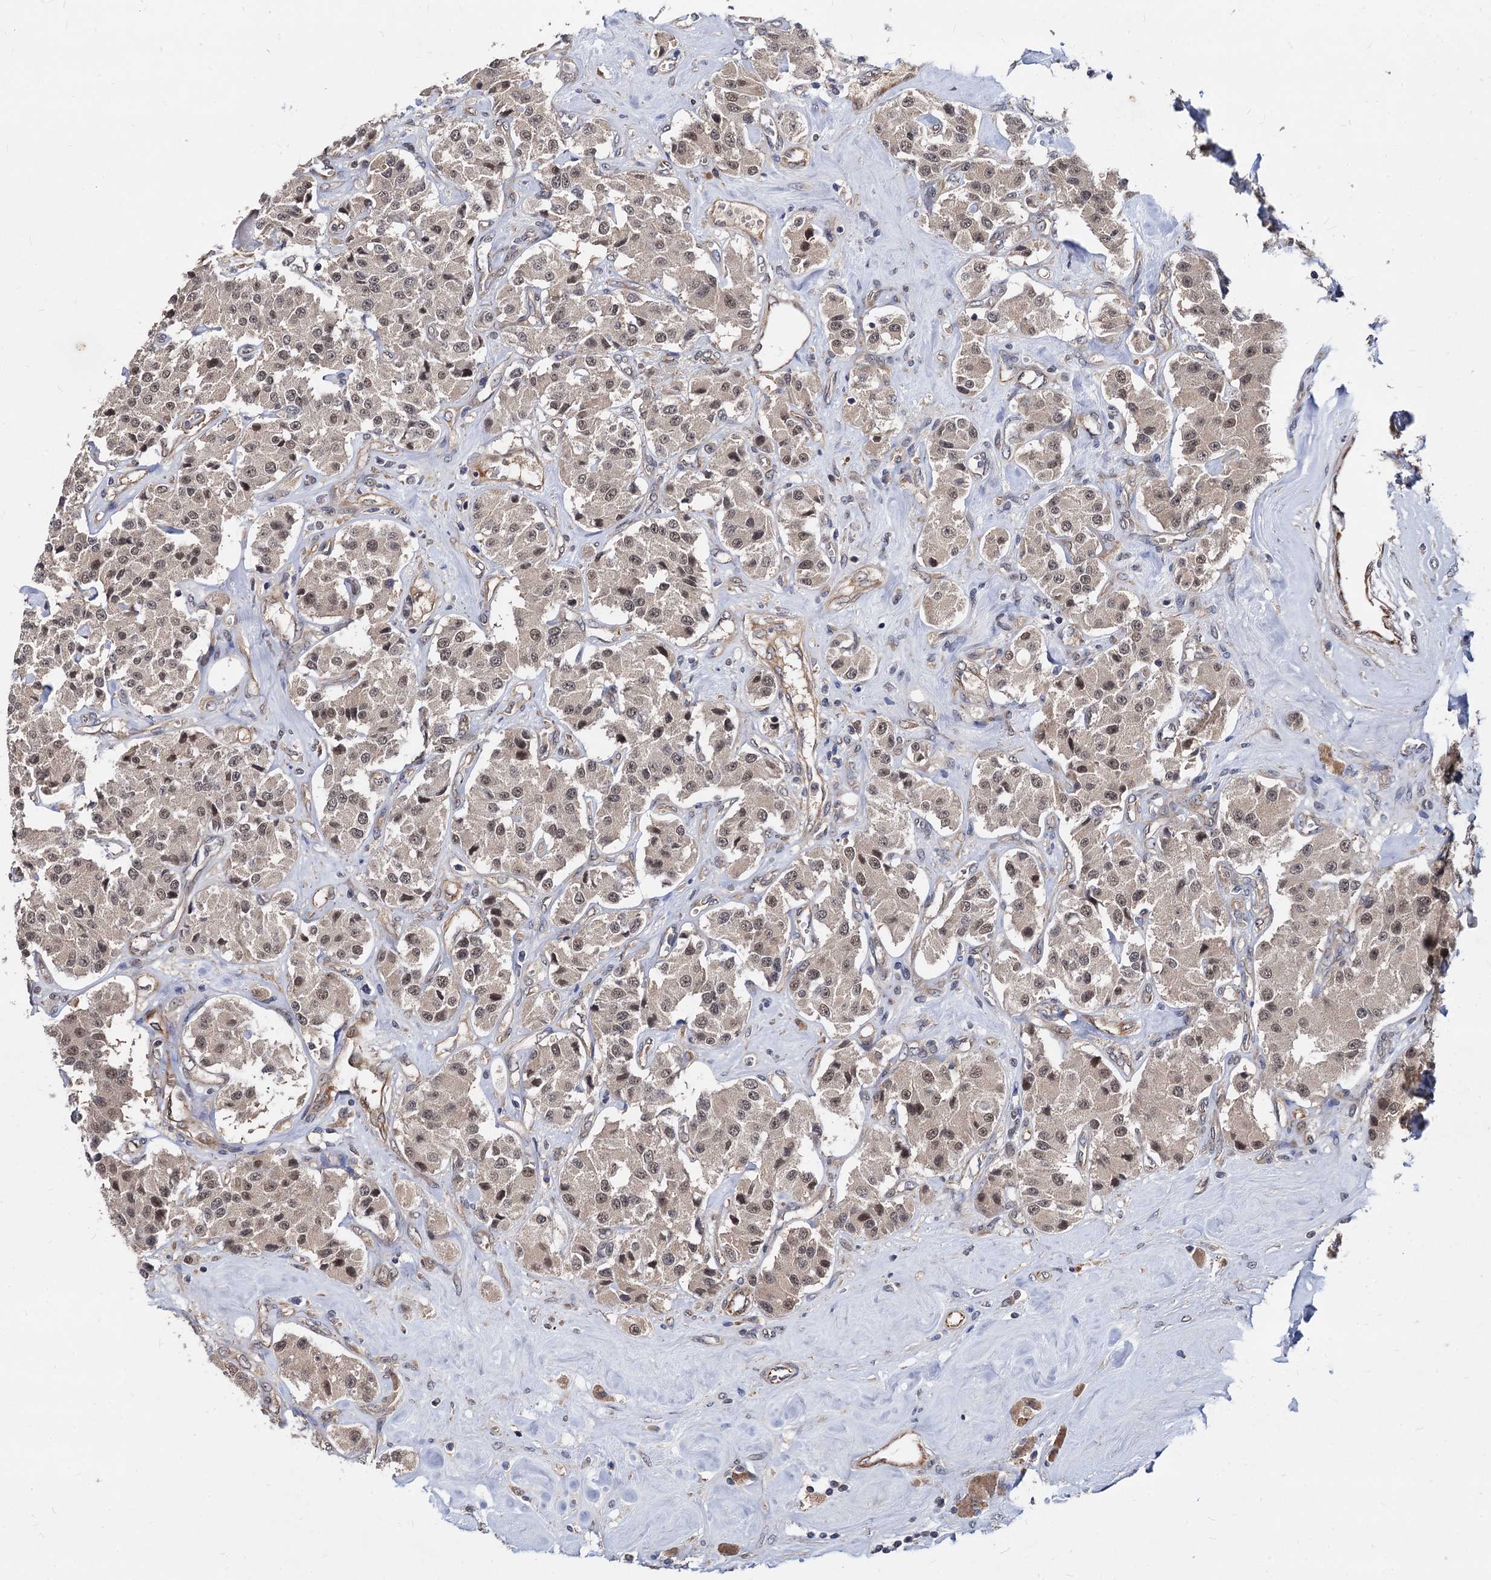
{"staining": {"intensity": "moderate", "quantity": ">75%", "location": "nuclear"}, "tissue": "carcinoid", "cell_type": "Tumor cells", "image_type": "cancer", "snomed": [{"axis": "morphology", "description": "Carcinoid, malignant, NOS"}, {"axis": "topography", "description": "Pancreas"}], "caption": "This is a micrograph of immunohistochemistry (IHC) staining of carcinoid, which shows moderate positivity in the nuclear of tumor cells.", "gene": "PSMD4", "patient": {"sex": "male", "age": 41}}